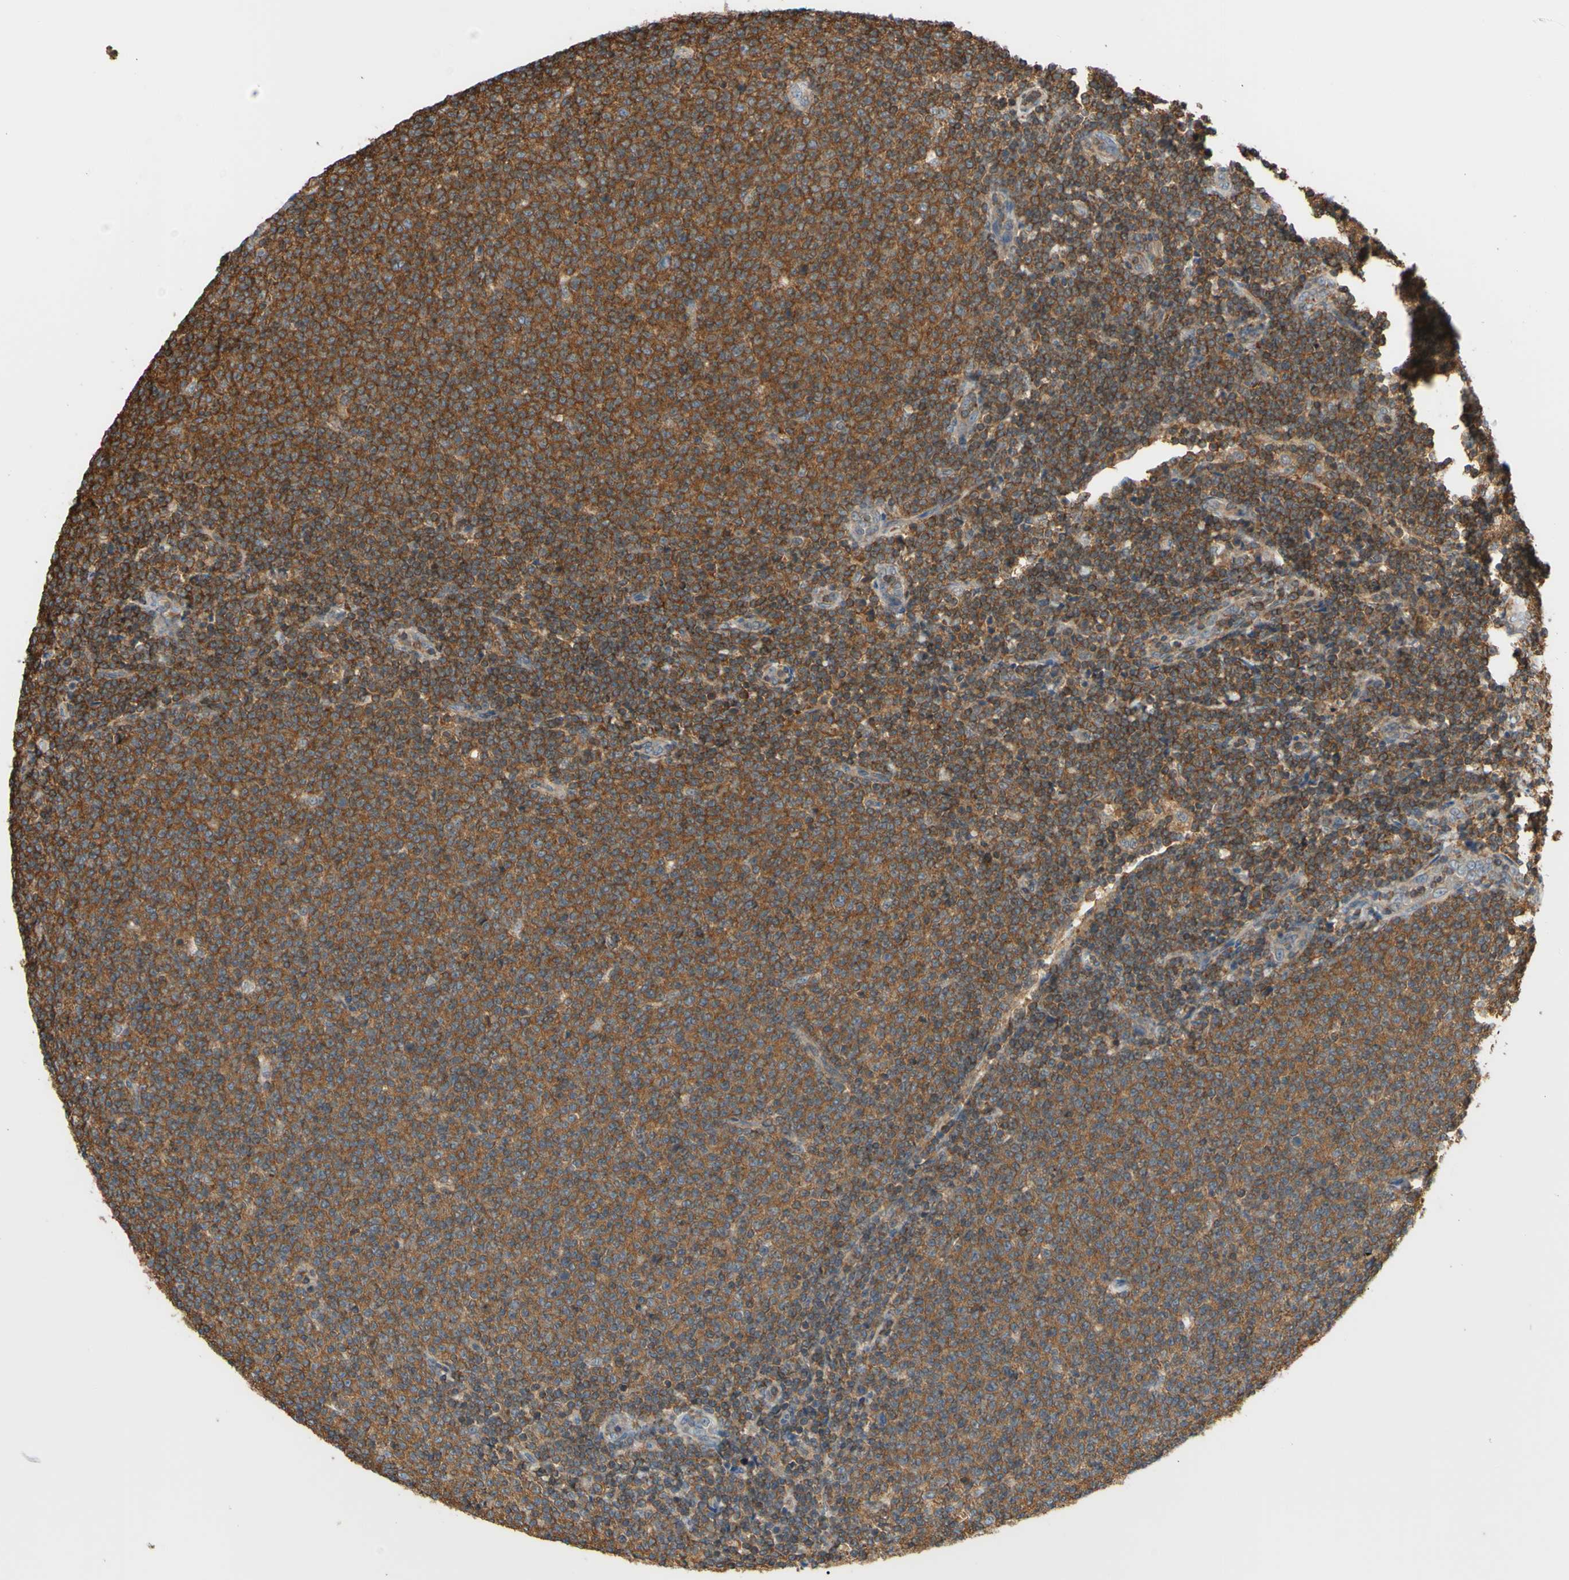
{"staining": {"intensity": "moderate", "quantity": ">75%", "location": "cytoplasmic/membranous"}, "tissue": "lymphoma", "cell_type": "Tumor cells", "image_type": "cancer", "snomed": [{"axis": "morphology", "description": "Malignant lymphoma, non-Hodgkin's type, Low grade"}, {"axis": "topography", "description": "Lymph node"}], "caption": "A brown stain shows moderate cytoplasmic/membranous staining of a protein in human lymphoma tumor cells.", "gene": "ADD3", "patient": {"sex": "male", "age": 66}}